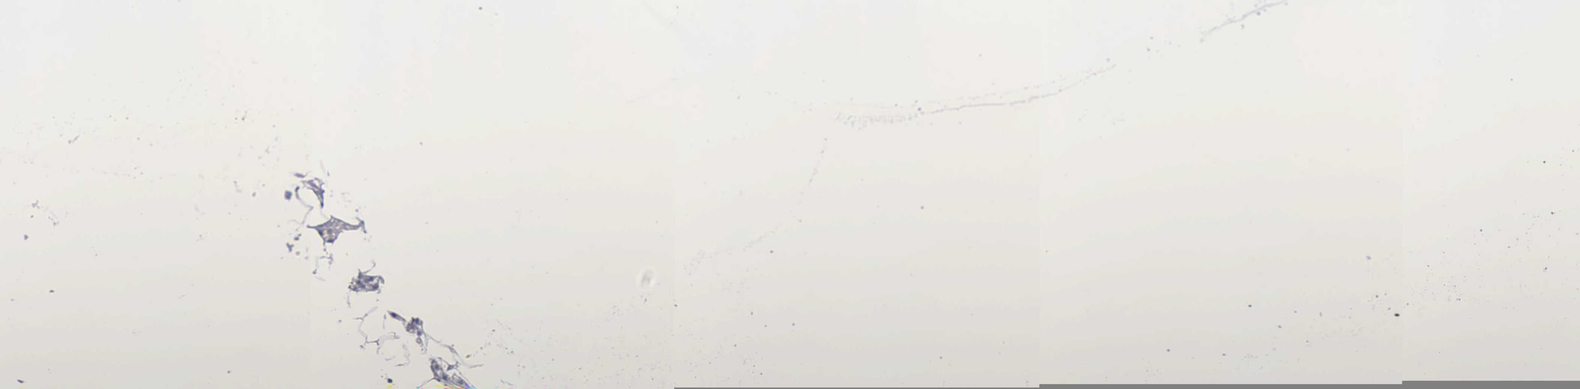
{"staining": {"intensity": "negative", "quantity": "none", "location": "none"}, "tissue": "skeletal muscle", "cell_type": "Myocytes", "image_type": "normal", "snomed": [{"axis": "morphology", "description": "Normal tissue, NOS"}, {"axis": "topography", "description": "Skeletal muscle"}, {"axis": "topography", "description": "Parathyroid gland"}], "caption": "Skeletal muscle stained for a protein using IHC displays no staining myocytes.", "gene": "SATB2", "patient": {"sex": "female", "age": 37}}